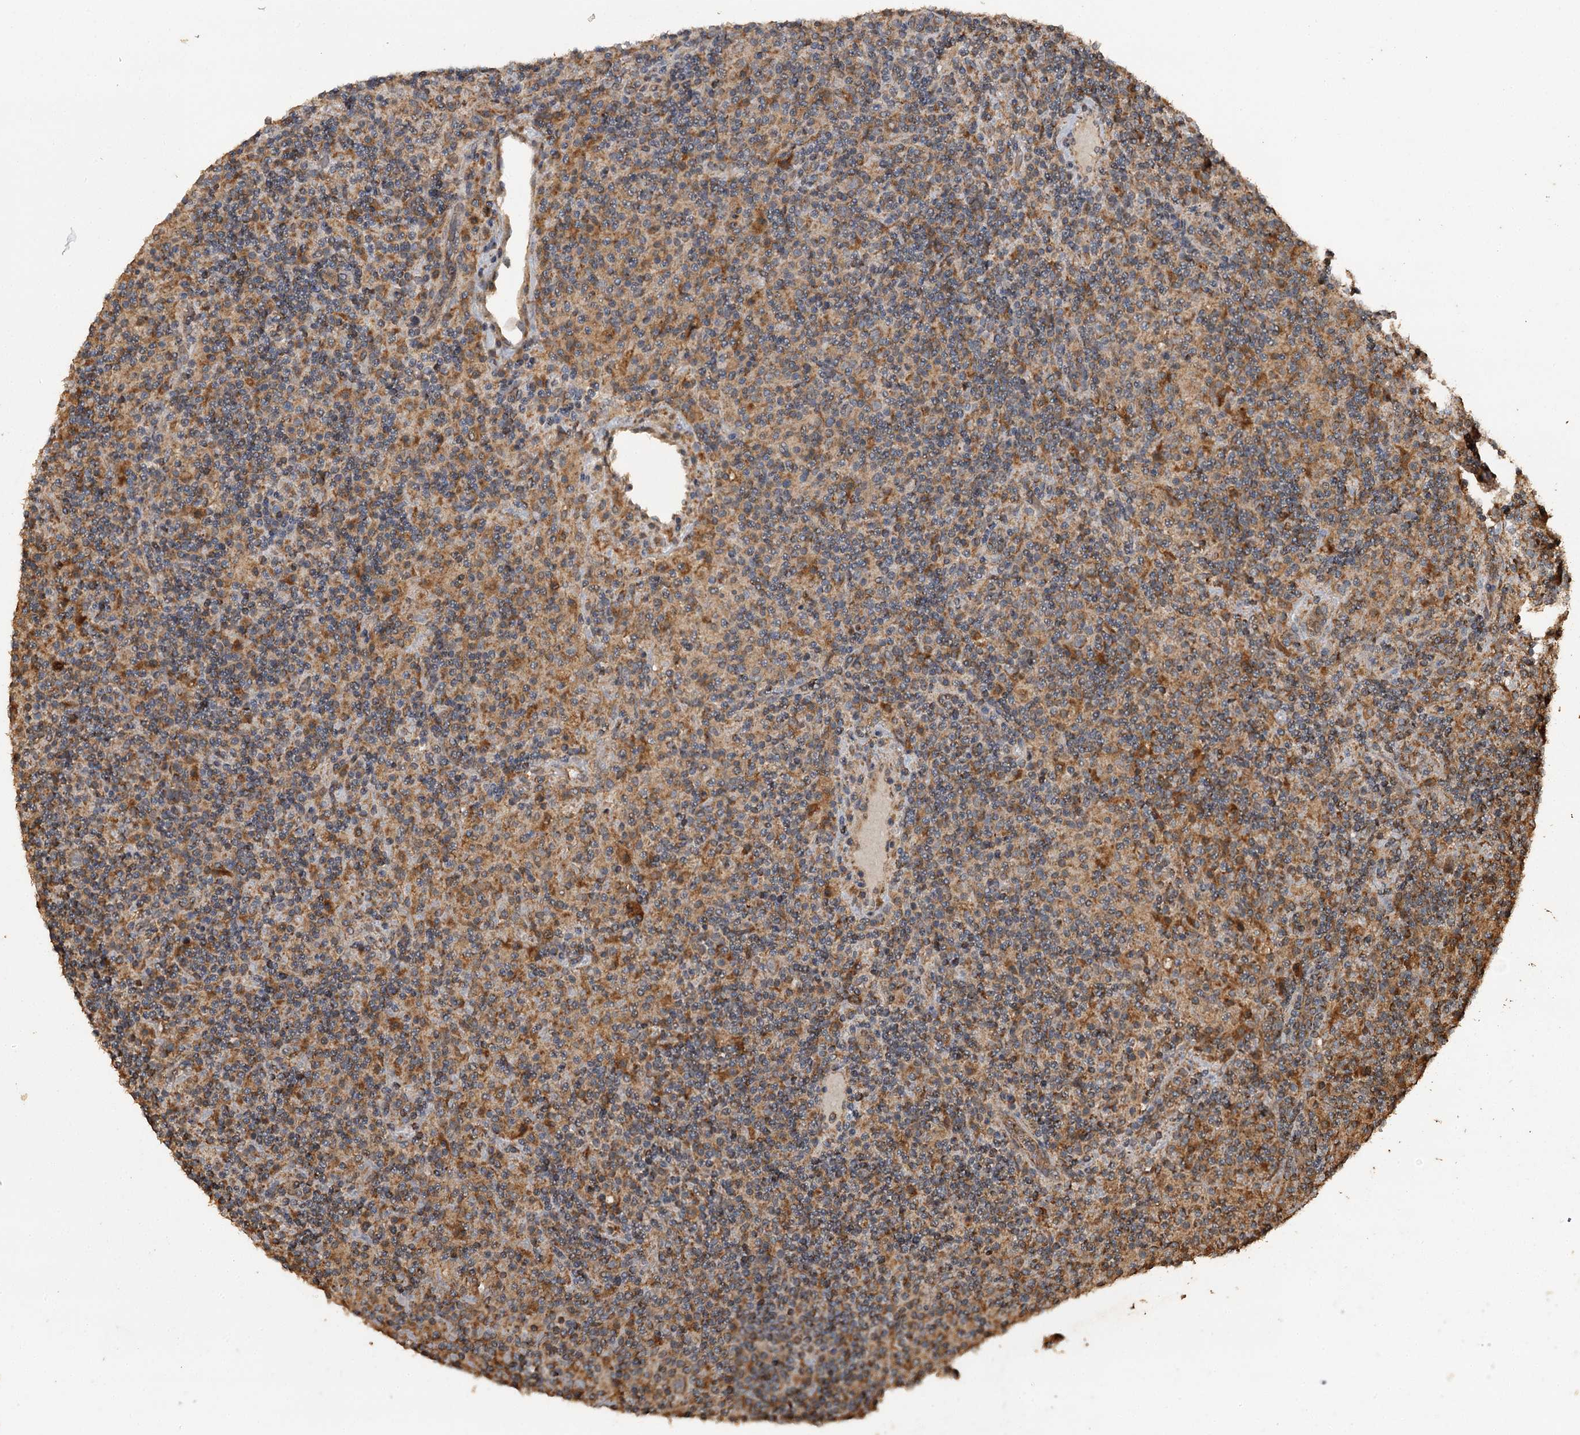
{"staining": {"intensity": "negative", "quantity": "none", "location": "none"}, "tissue": "lymphoma", "cell_type": "Tumor cells", "image_type": "cancer", "snomed": [{"axis": "morphology", "description": "Hodgkin's disease, NOS"}, {"axis": "topography", "description": "Lymph node"}], "caption": "This is an immunohistochemistry histopathology image of human lymphoma. There is no expression in tumor cells.", "gene": "WIPI1", "patient": {"sex": "male", "age": 70}}